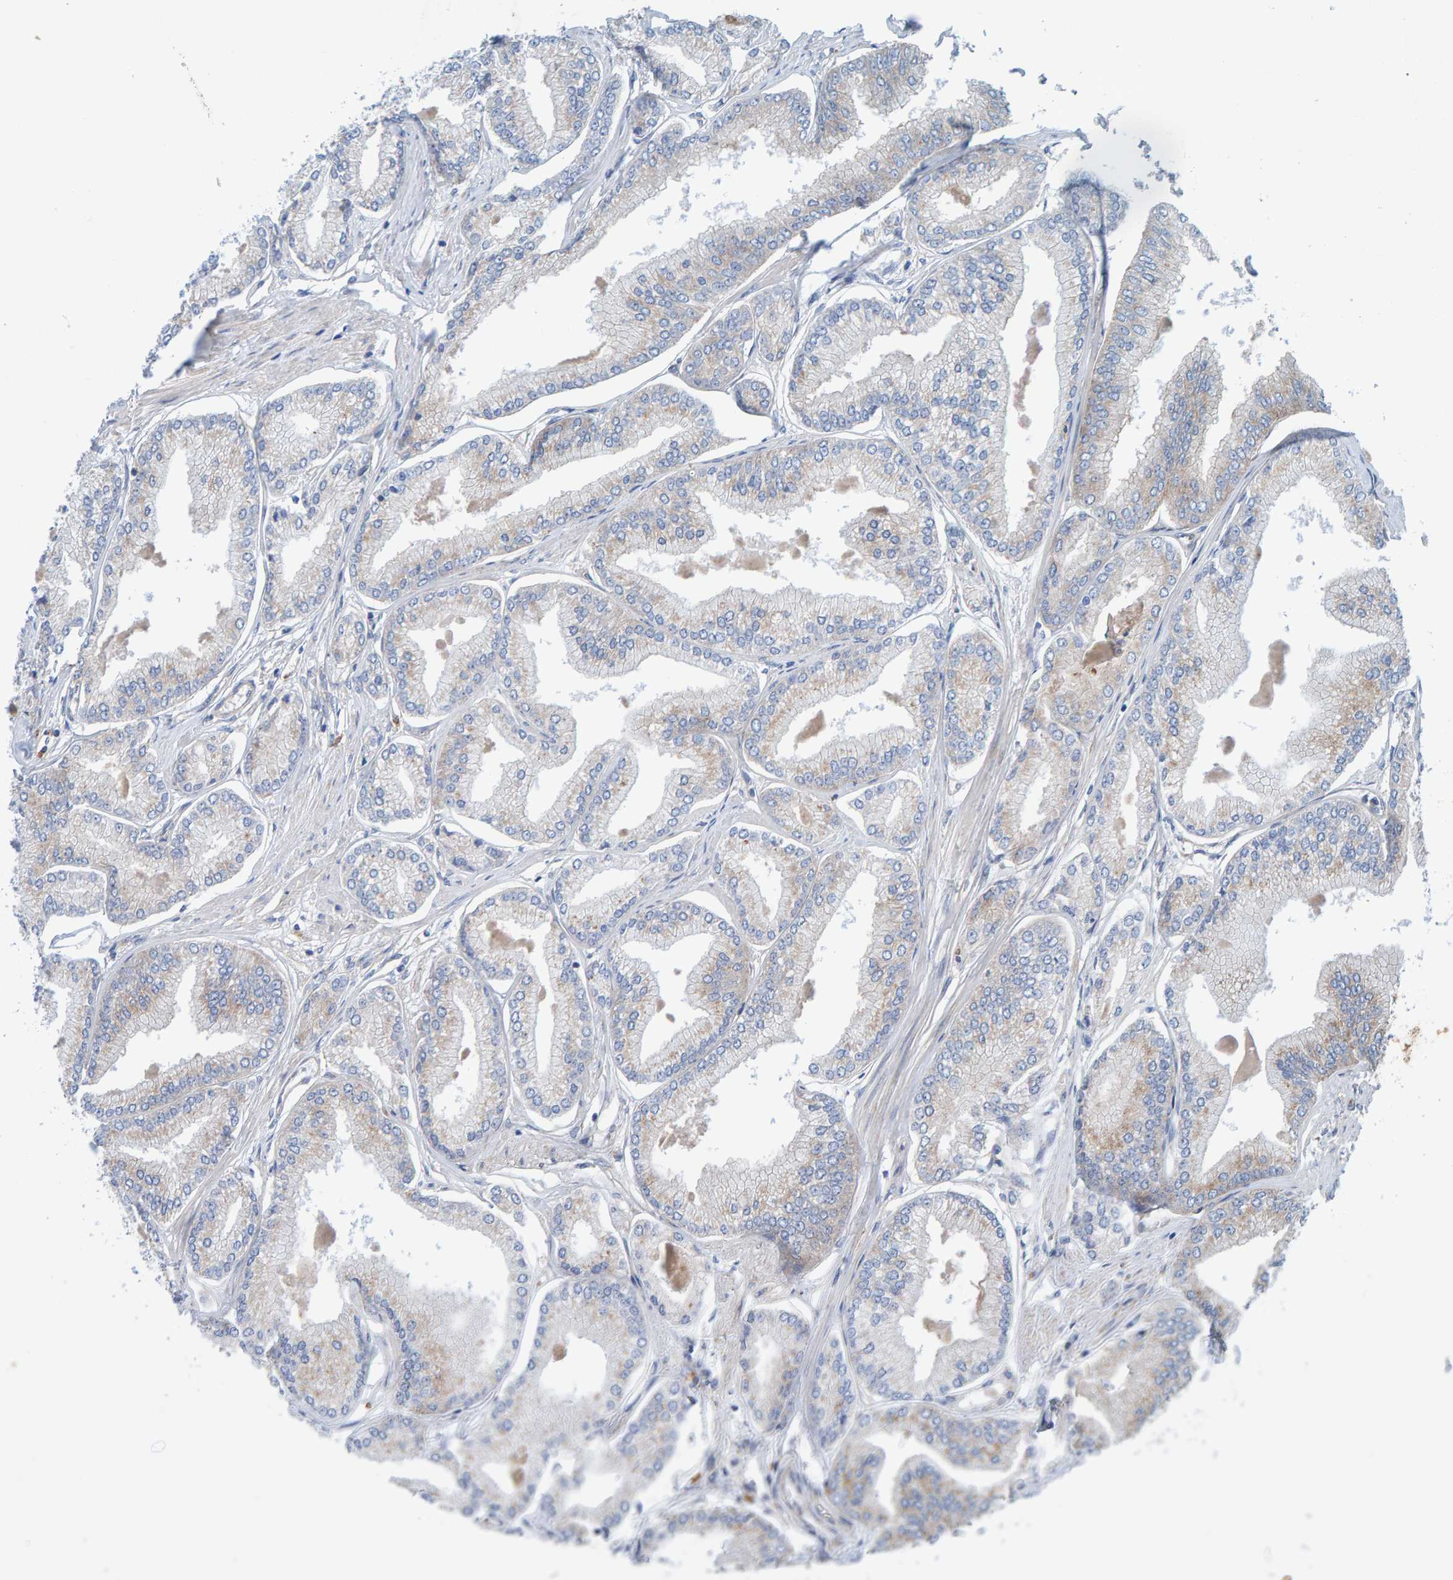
{"staining": {"intensity": "weak", "quantity": "<25%", "location": "cytoplasmic/membranous"}, "tissue": "prostate cancer", "cell_type": "Tumor cells", "image_type": "cancer", "snomed": [{"axis": "morphology", "description": "Adenocarcinoma, Low grade"}, {"axis": "topography", "description": "Prostate"}], "caption": "This histopathology image is of low-grade adenocarcinoma (prostate) stained with IHC to label a protein in brown with the nuclei are counter-stained blue. There is no staining in tumor cells.", "gene": "MKLN1", "patient": {"sex": "male", "age": 52}}